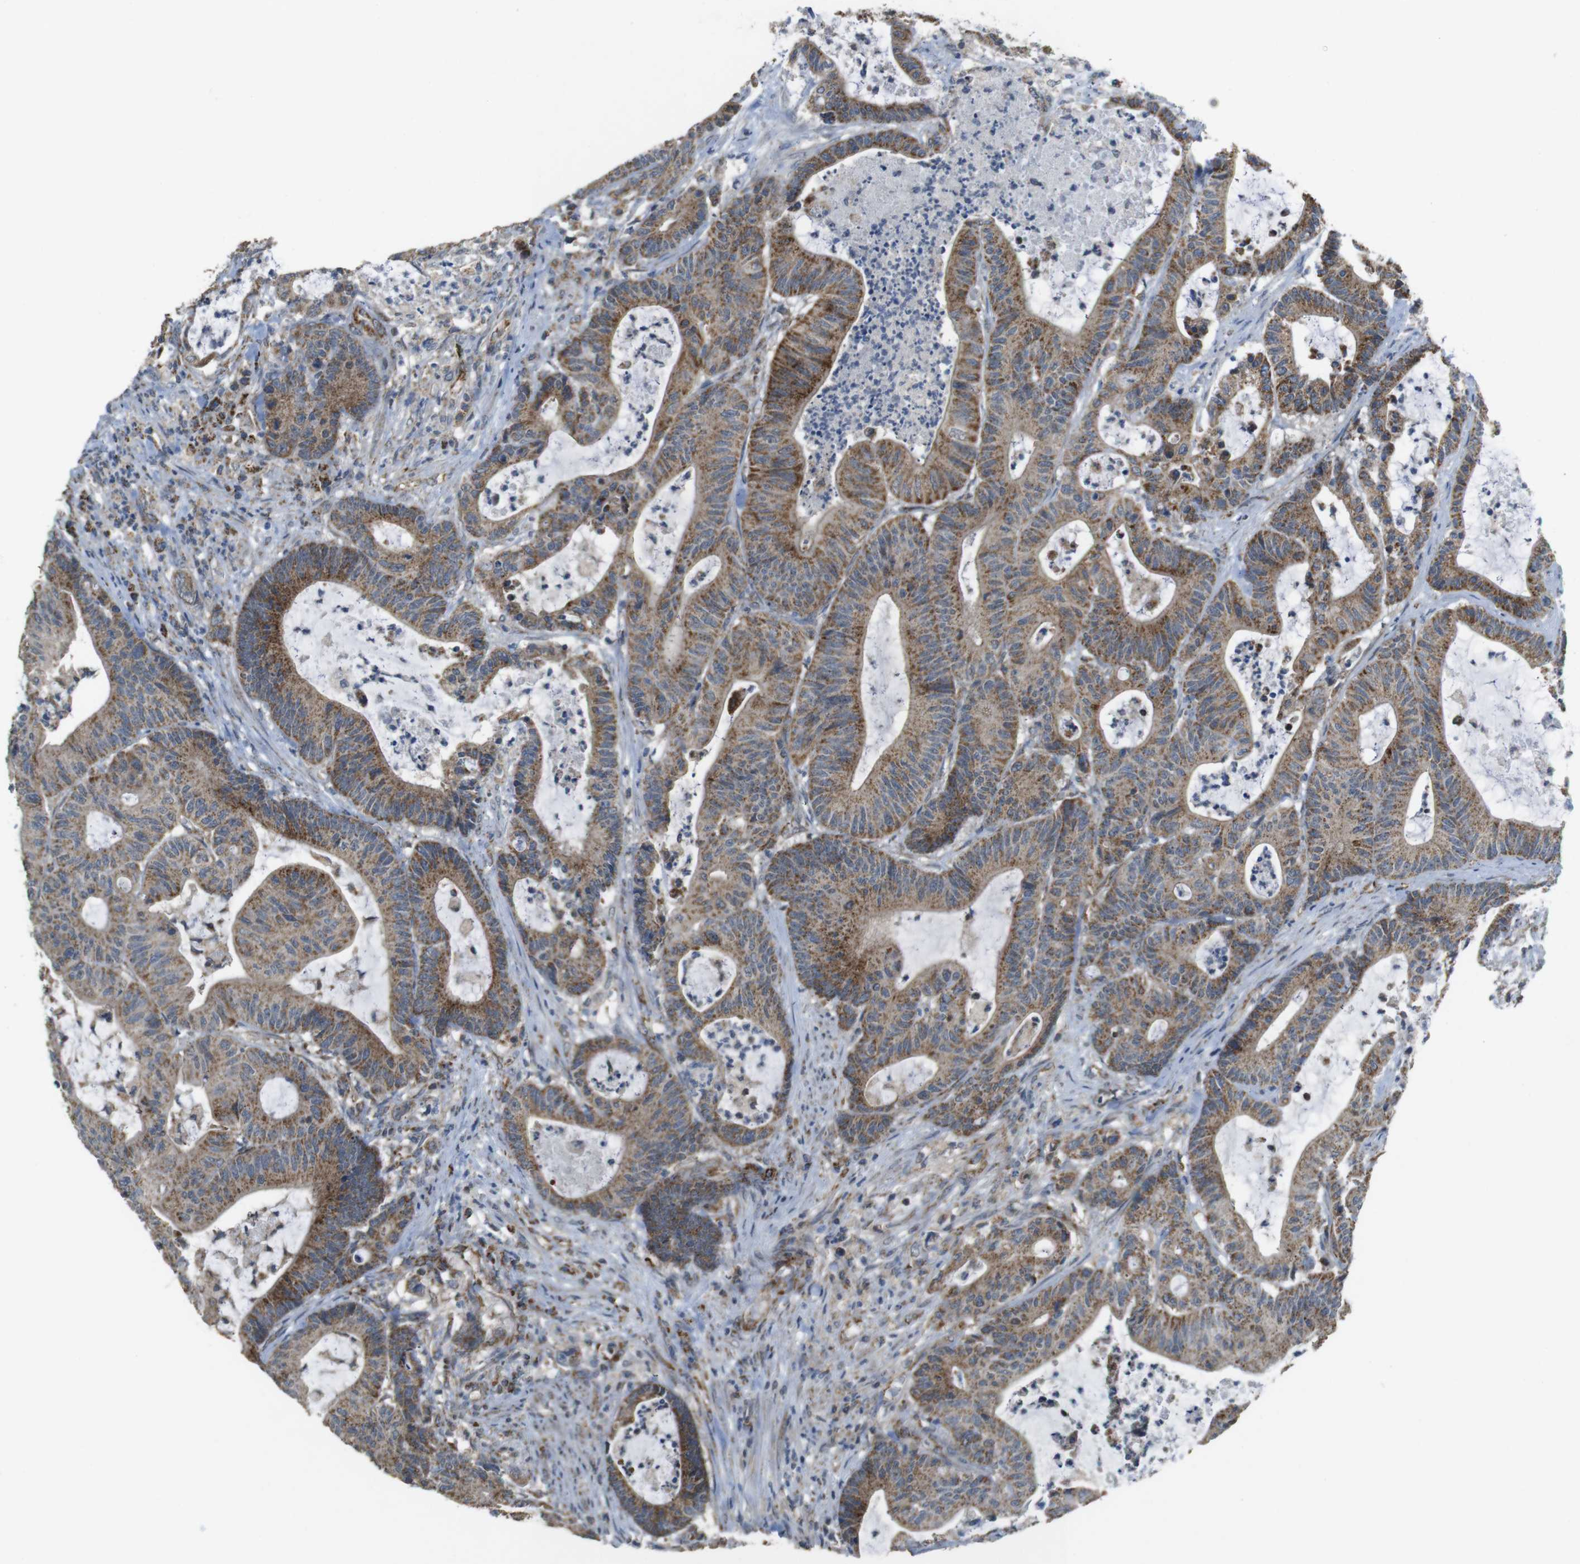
{"staining": {"intensity": "moderate", "quantity": ">75%", "location": "cytoplasmic/membranous"}, "tissue": "colorectal cancer", "cell_type": "Tumor cells", "image_type": "cancer", "snomed": [{"axis": "morphology", "description": "Adenocarcinoma, NOS"}, {"axis": "topography", "description": "Colon"}], "caption": "IHC staining of colorectal cancer, which exhibits medium levels of moderate cytoplasmic/membranous positivity in approximately >75% of tumor cells indicating moderate cytoplasmic/membranous protein positivity. The staining was performed using DAB (3,3'-diaminobenzidine) (brown) for protein detection and nuclei were counterstained in hematoxylin (blue).", "gene": "CALHM2", "patient": {"sex": "female", "age": 84}}